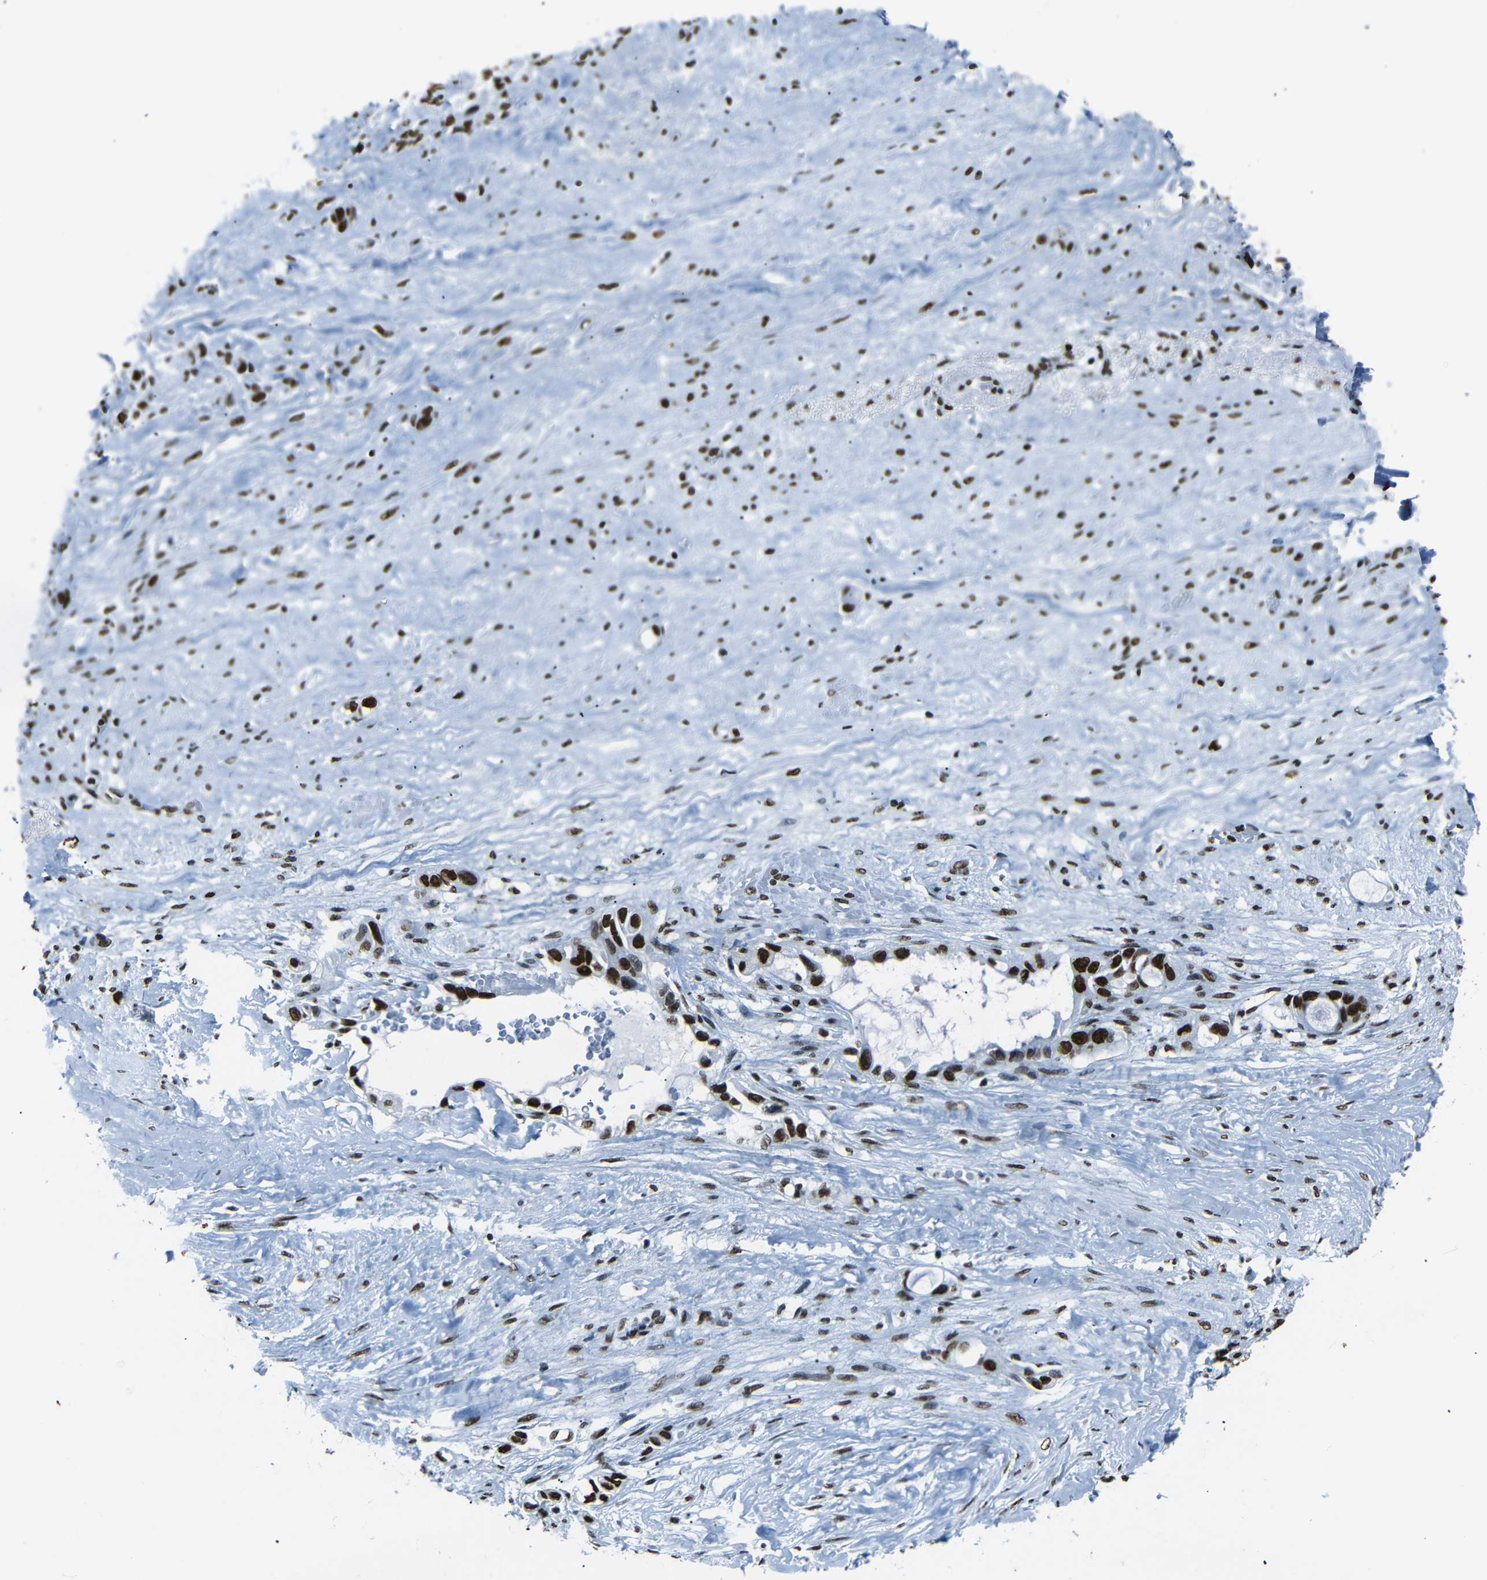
{"staining": {"intensity": "strong", "quantity": ">75%", "location": "nuclear"}, "tissue": "liver cancer", "cell_type": "Tumor cells", "image_type": "cancer", "snomed": [{"axis": "morphology", "description": "Cholangiocarcinoma"}, {"axis": "topography", "description": "Liver"}], "caption": "Protein staining of cholangiocarcinoma (liver) tissue exhibits strong nuclear positivity in approximately >75% of tumor cells. (IHC, brightfield microscopy, high magnification).", "gene": "HMGN1", "patient": {"sex": "female", "age": 65}}